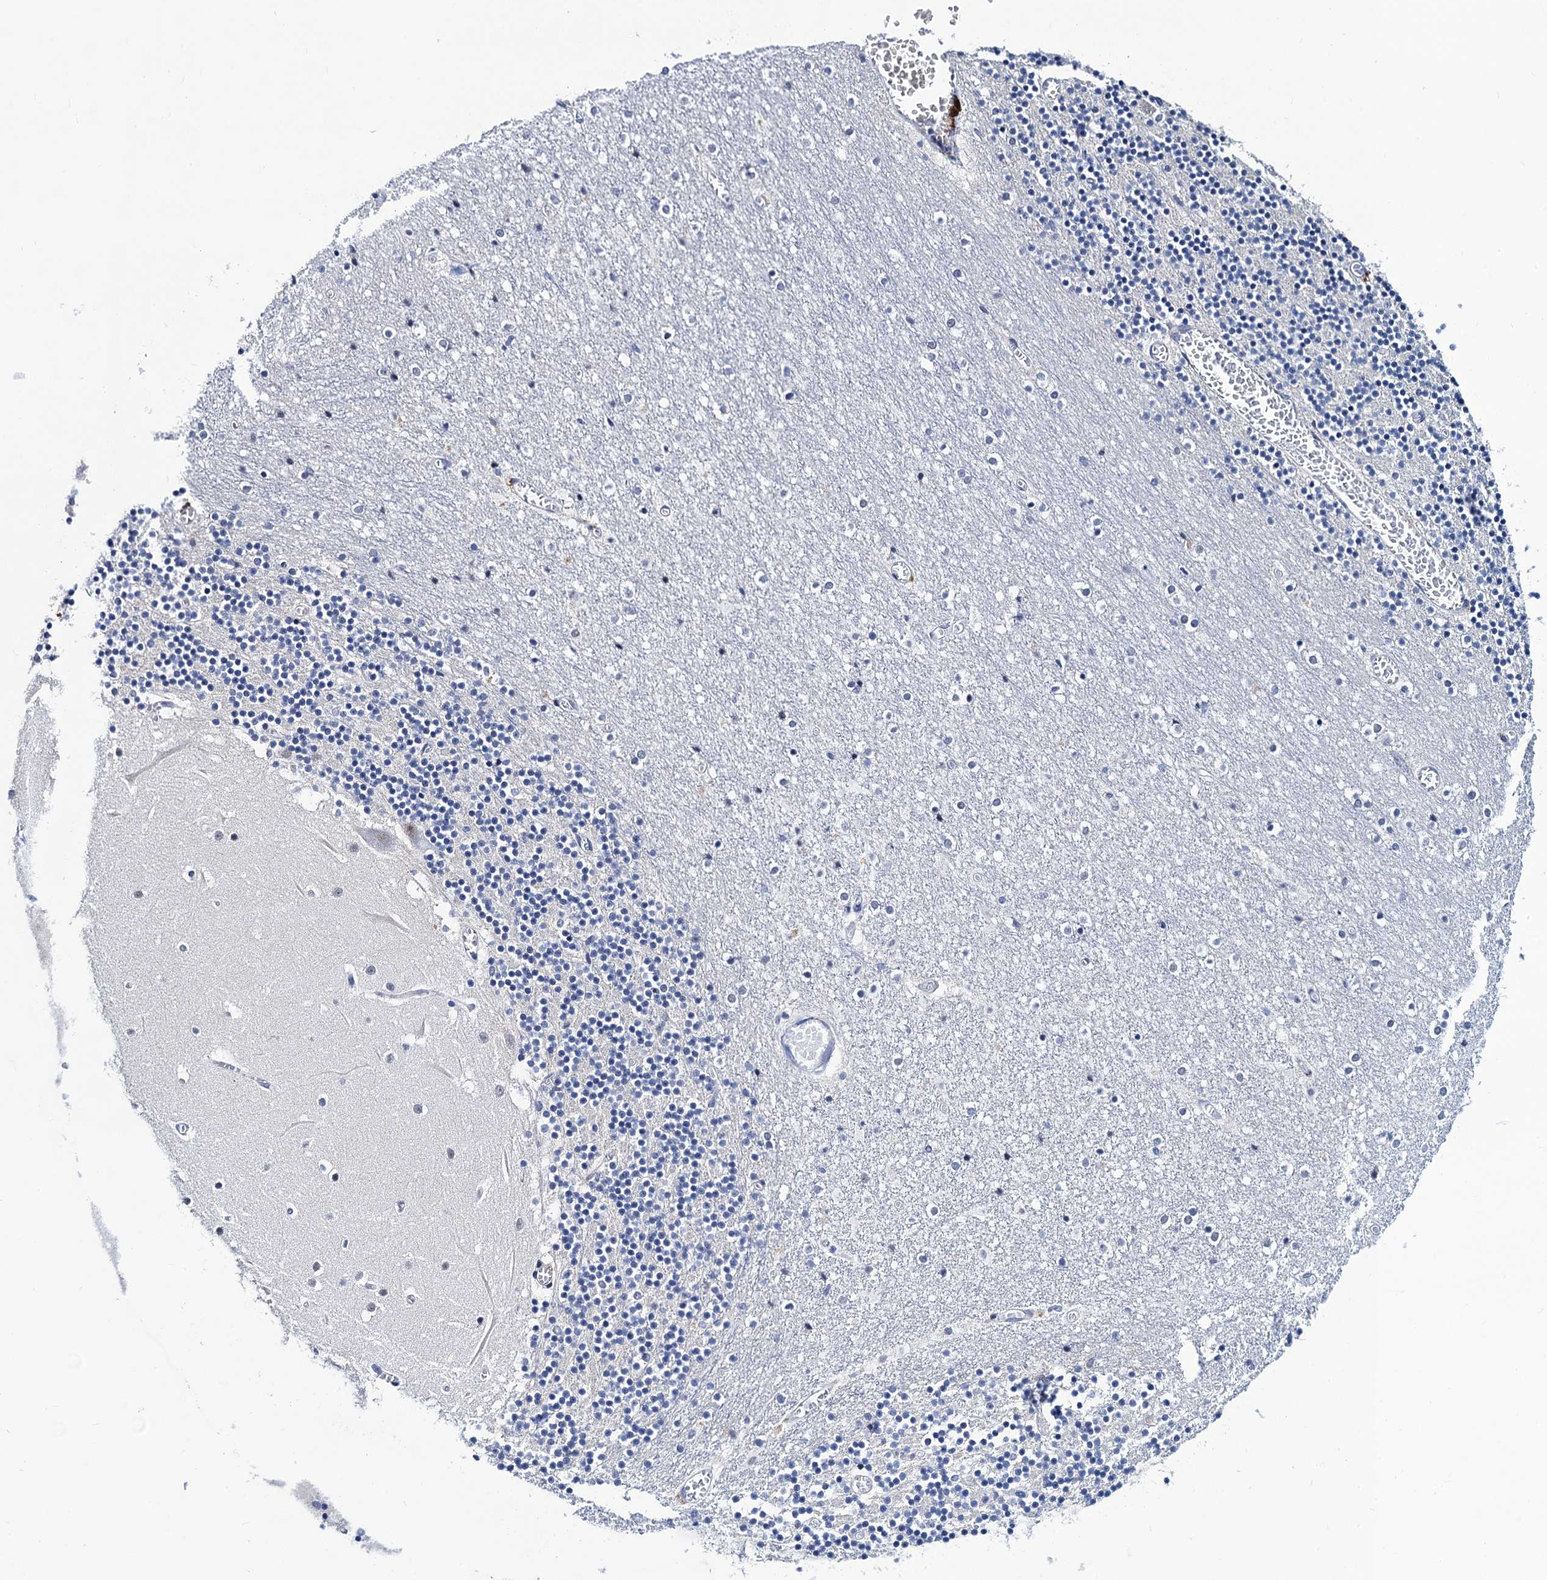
{"staining": {"intensity": "negative", "quantity": "none", "location": "none"}, "tissue": "cerebellum", "cell_type": "Cells in granular layer", "image_type": "normal", "snomed": [{"axis": "morphology", "description": "Normal tissue, NOS"}, {"axis": "topography", "description": "Cerebellum"}], "caption": "DAB (3,3'-diaminobenzidine) immunohistochemical staining of normal cerebellum shows no significant staining in cells in granular layer.", "gene": "SLC7A10", "patient": {"sex": "female", "age": 28}}